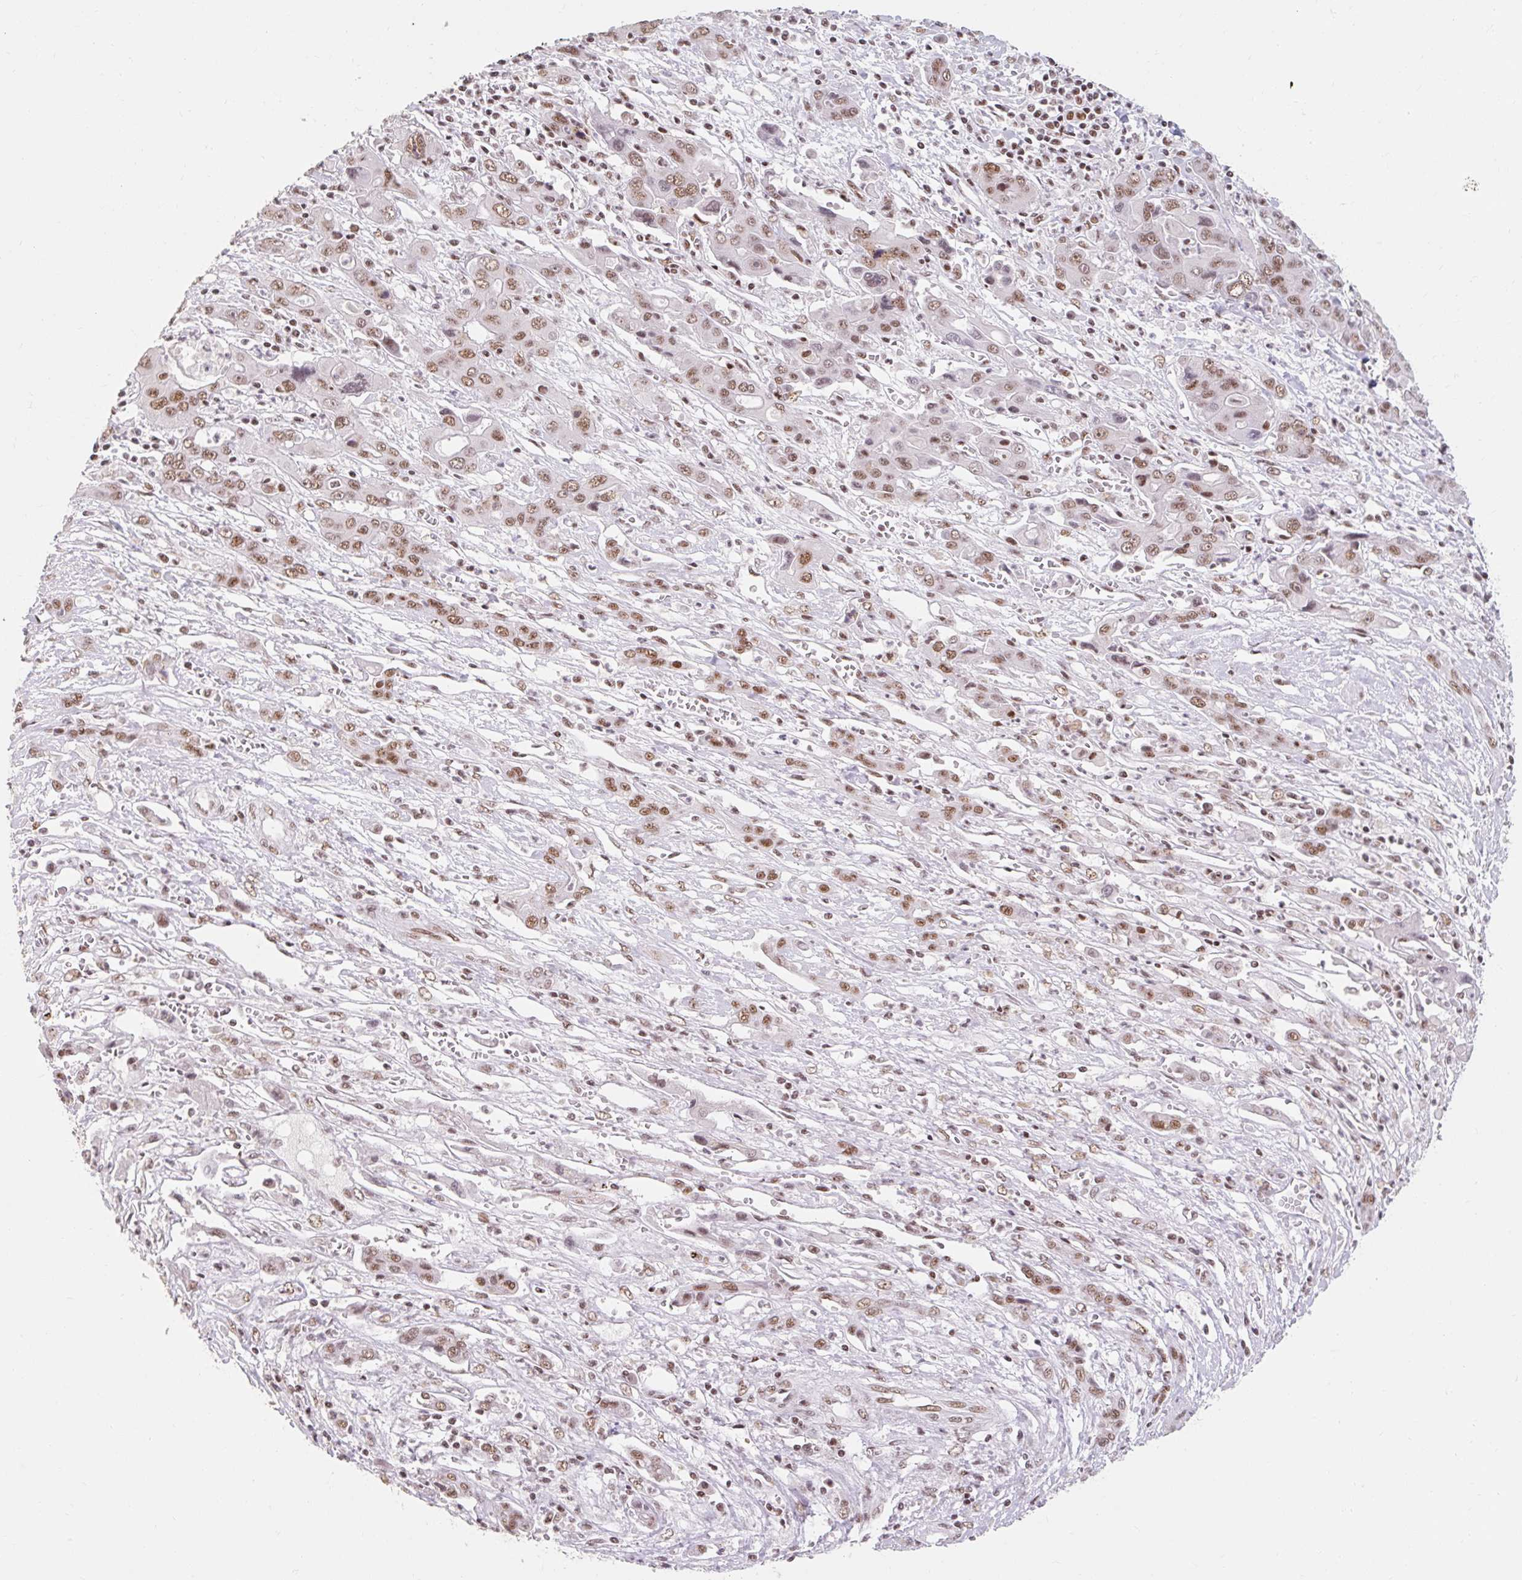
{"staining": {"intensity": "moderate", "quantity": ">75%", "location": "nuclear"}, "tissue": "liver cancer", "cell_type": "Tumor cells", "image_type": "cancer", "snomed": [{"axis": "morphology", "description": "Cholangiocarcinoma"}, {"axis": "topography", "description": "Liver"}], "caption": "Liver cancer (cholangiocarcinoma) stained for a protein shows moderate nuclear positivity in tumor cells.", "gene": "SRSF10", "patient": {"sex": "male", "age": 67}}